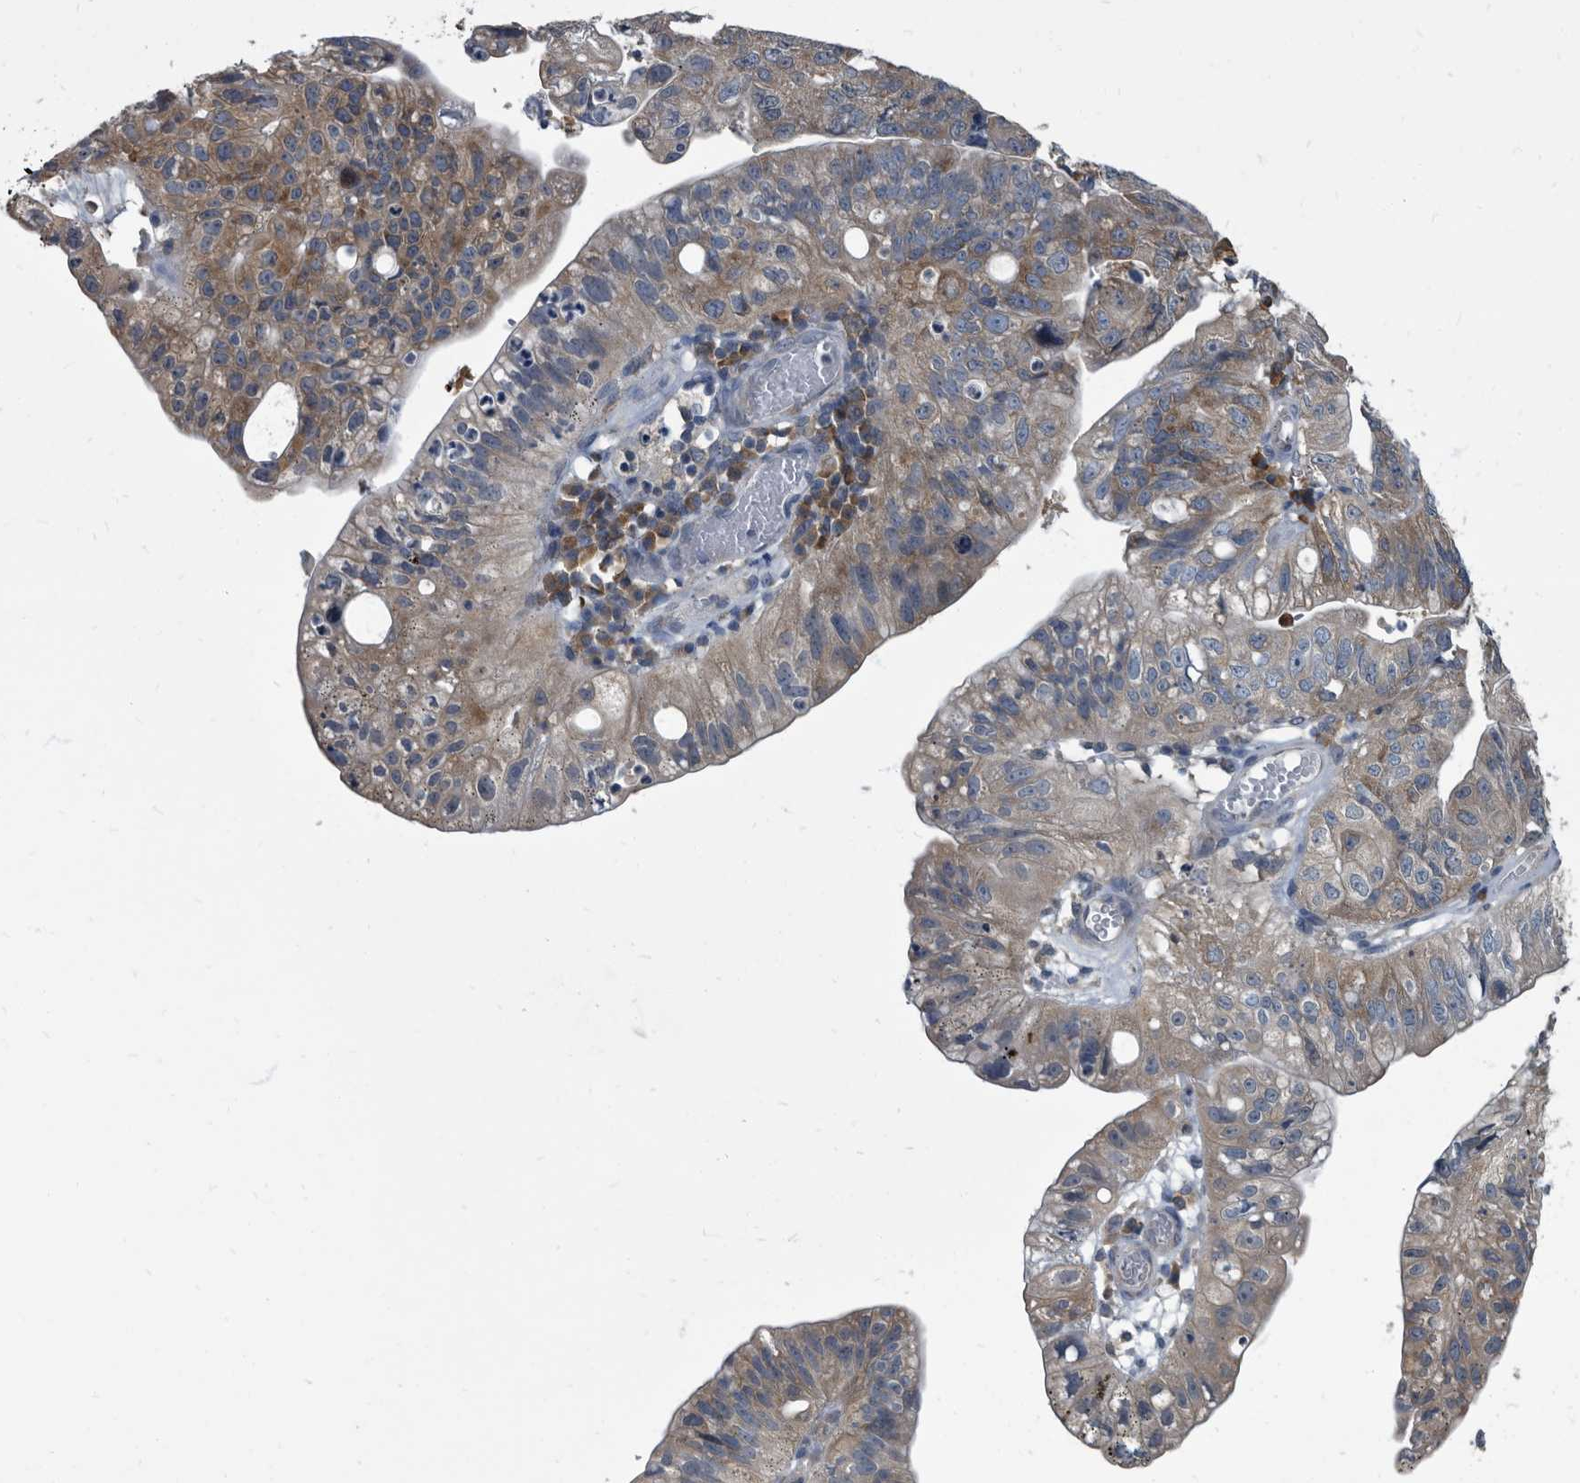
{"staining": {"intensity": "moderate", "quantity": "25%-75%", "location": "cytoplasmic/membranous"}, "tissue": "stomach cancer", "cell_type": "Tumor cells", "image_type": "cancer", "snomed": [{"axis": "morphology", "description": "Adenocarcinoma, NOS"}, {"axis": "topography", "description": "Stomach"}], "caption": "Protein staining shows moderate cytoplasmic/membranous positivity in about 25%-75% of tumor cells in adenocarcinoma (stomach). Using DAB (brown) and hematoxylin (blue) stains, captured at high magnification using brightfield microscopy.", "gene": "CDV3", "patient": {"sex": "male", "age": 59}}